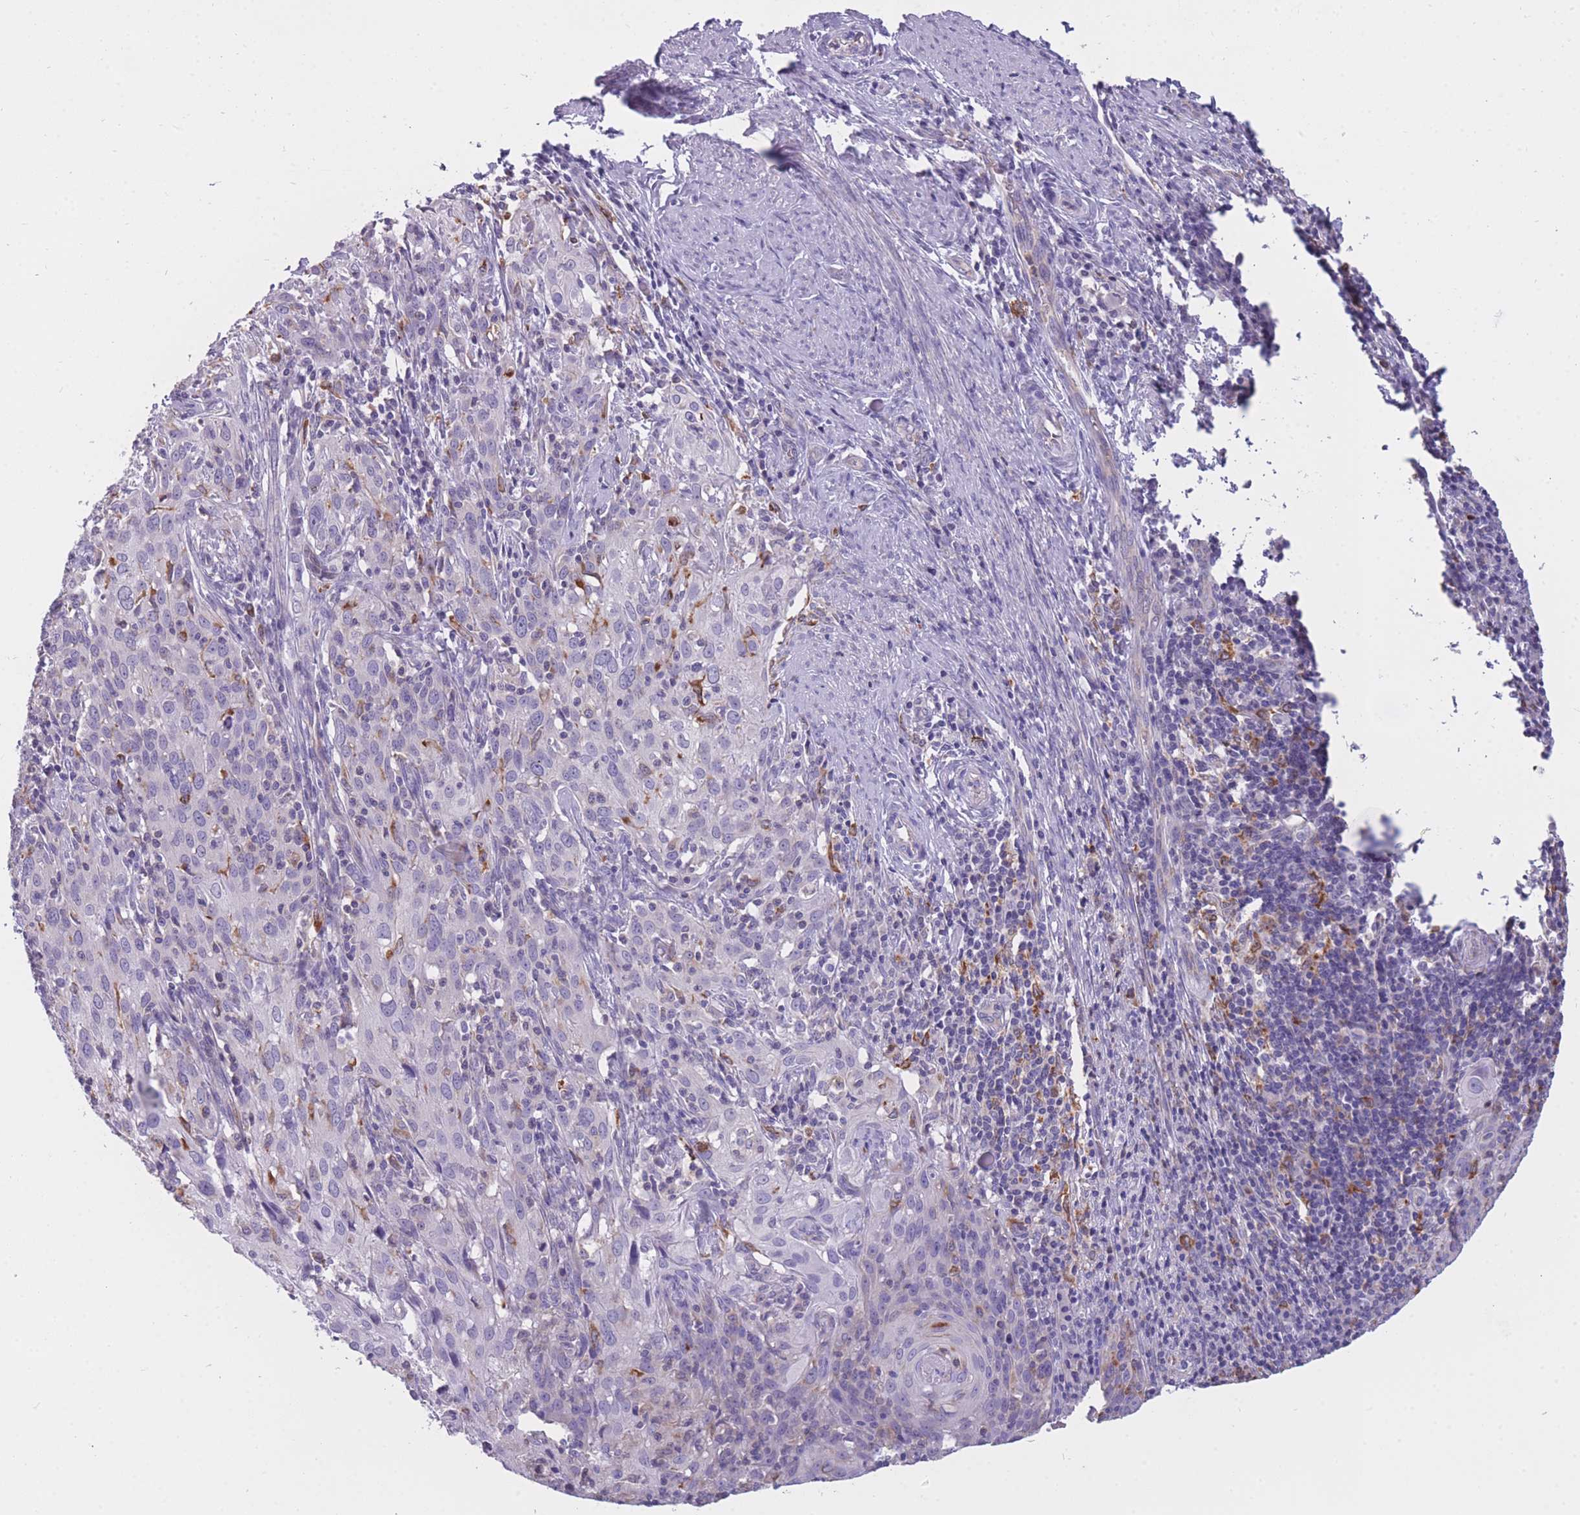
{"staining": {"intensity": "negative", "quantity": "none", "location": "none"}, "tissue": "cervical cancer", "cell_type": "Tumor cells", "image_type": "cancer", "snomed": [{"axis": "morphology", "description": "Squamous cell carcinoma, NOS"}, {"axis": "topography", "description": "Cervix"}], "caption": "A high-resolution histopathology image shows IHC staining of cervical squamous cell carcinoma, which reveals no significant positivity in tumor cells.", "gene": "ZNF662", "patient": {"sex": "female", "age": 50}}